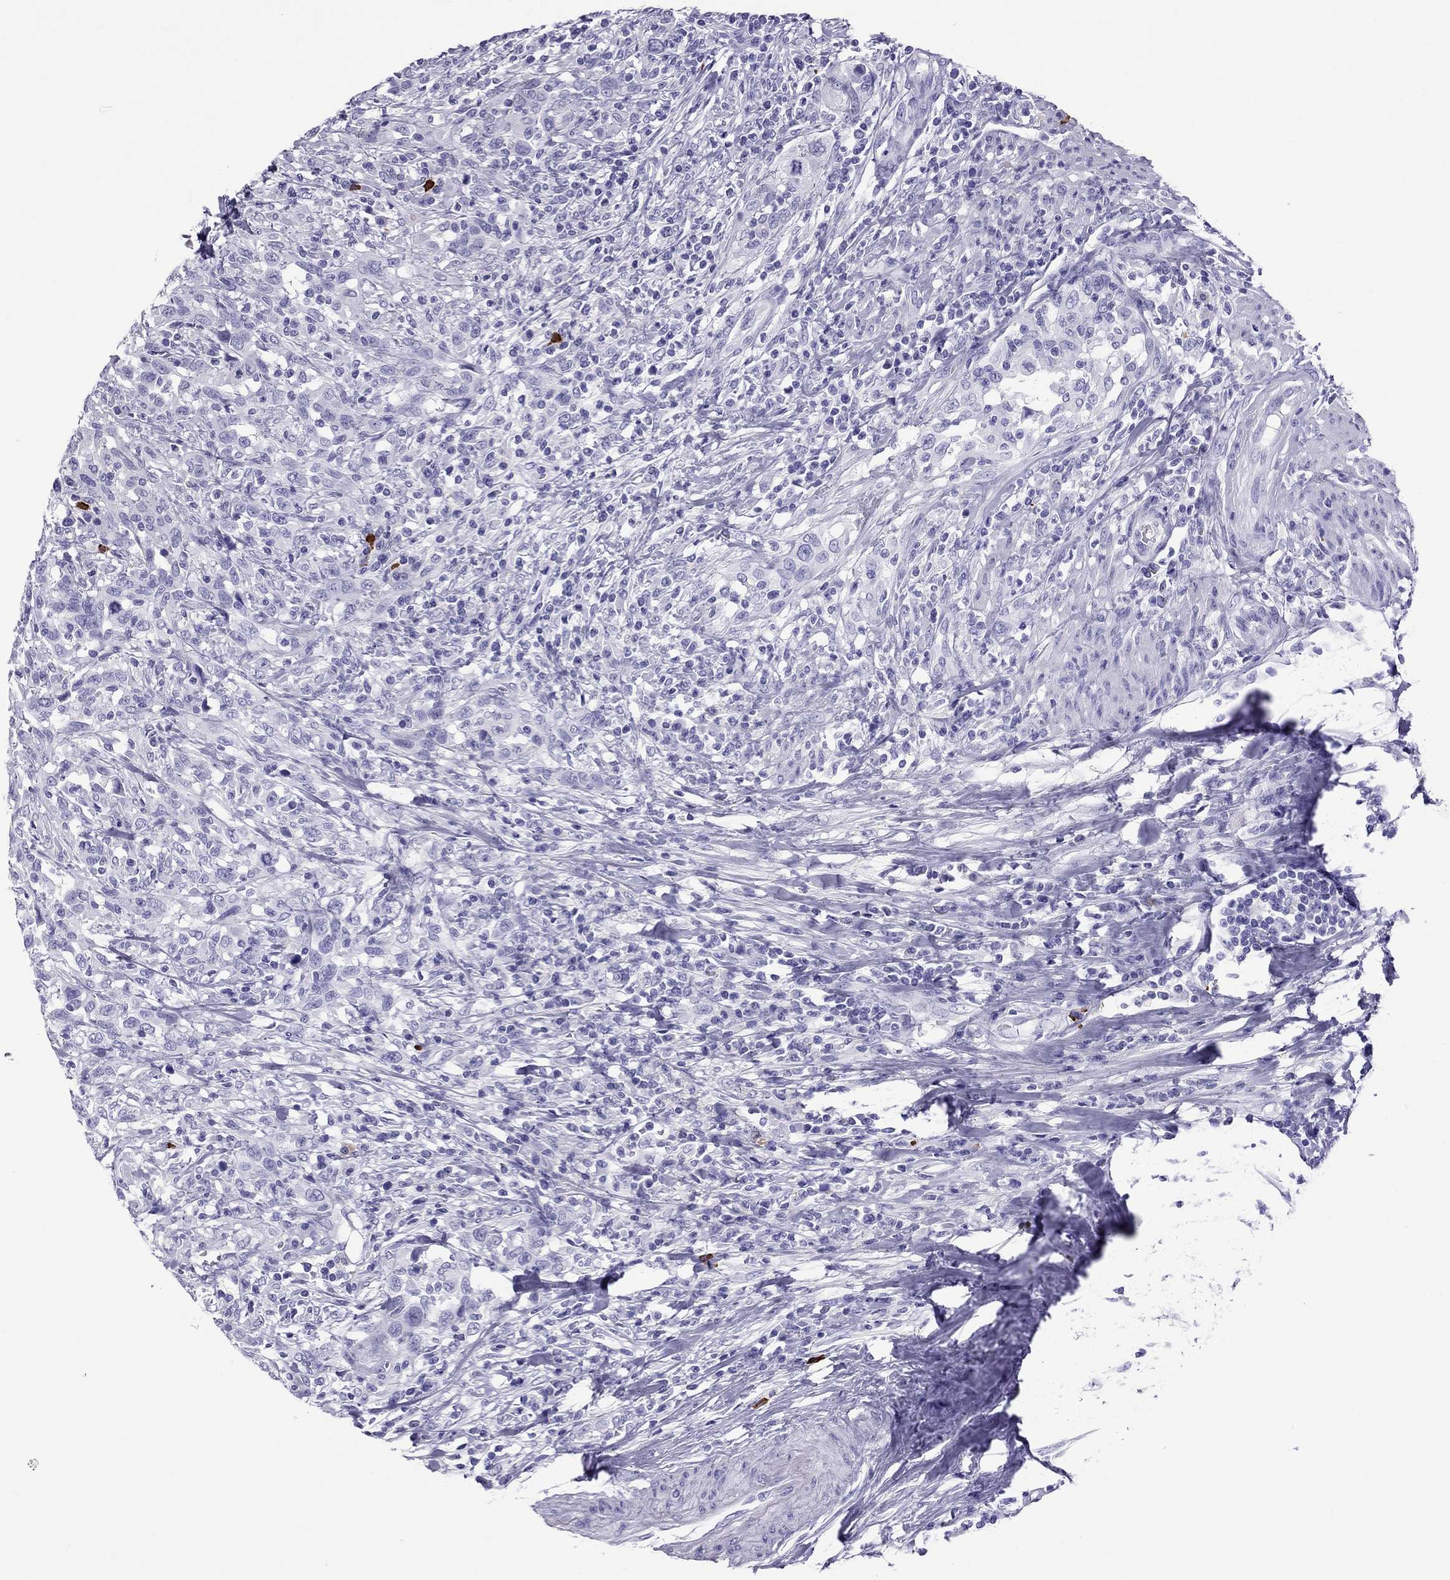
{"staining": {"intensity": "negative", "quantity": "none", "location": "none"}, "tissue": "urothelial cancer", "cell_type": "Tumor cells", "image_type": "cancer", "snomed": [{"axis": "morphology", "description": "Urothelial carcinoma, NOS"}, {"axis": "morphology", "description": "Urothelial carcinoma, High grade"}, {"axis": "topography", "description": "Urinary bladder"}], "caption": "The photomicrograph displays no significant staining in tumor cells of urothelial cancer.", "gene": "SCART1", "patient": {"sex": "female", "age": 64}}